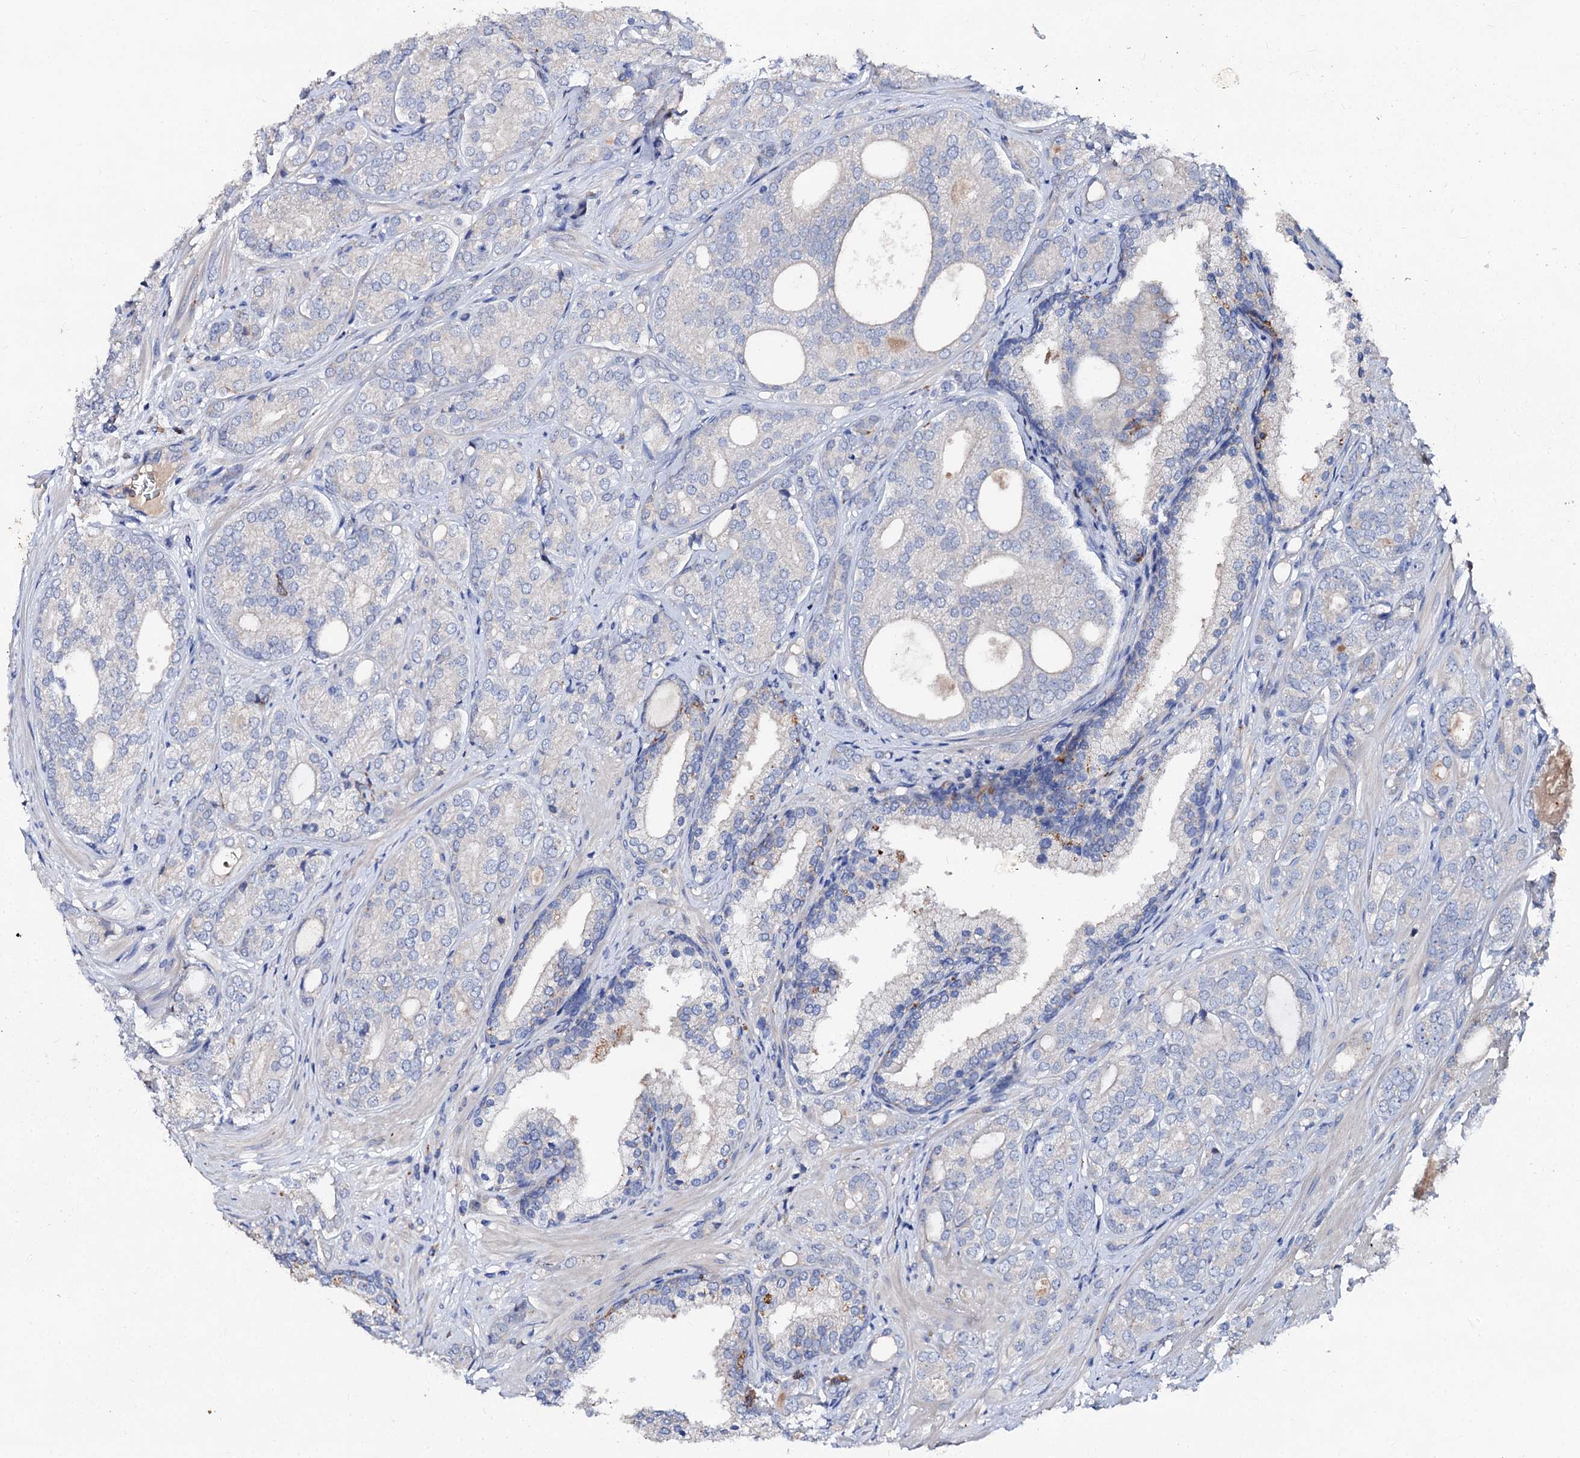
{"staining": {"intensity": "negative", "quantity": "none", "location": "none"}, "tissue": "prostate cancer", "cell_type": "Tumor cells", "image_type": "cancer", "snomed": [{"axis": "morphology", "description": "Adenocarcinoma, High grade"}, {"axis": "topography", "description": "Prostate"}], "caption": "Immunohistochemical staining of adenocarcinoma (high-grade) (prostate) shows no significant expression in tumor cells. Nuclei are stained in blue.", "gene": "HVCN1", "patient": {"sex": "male", "age": 60}}